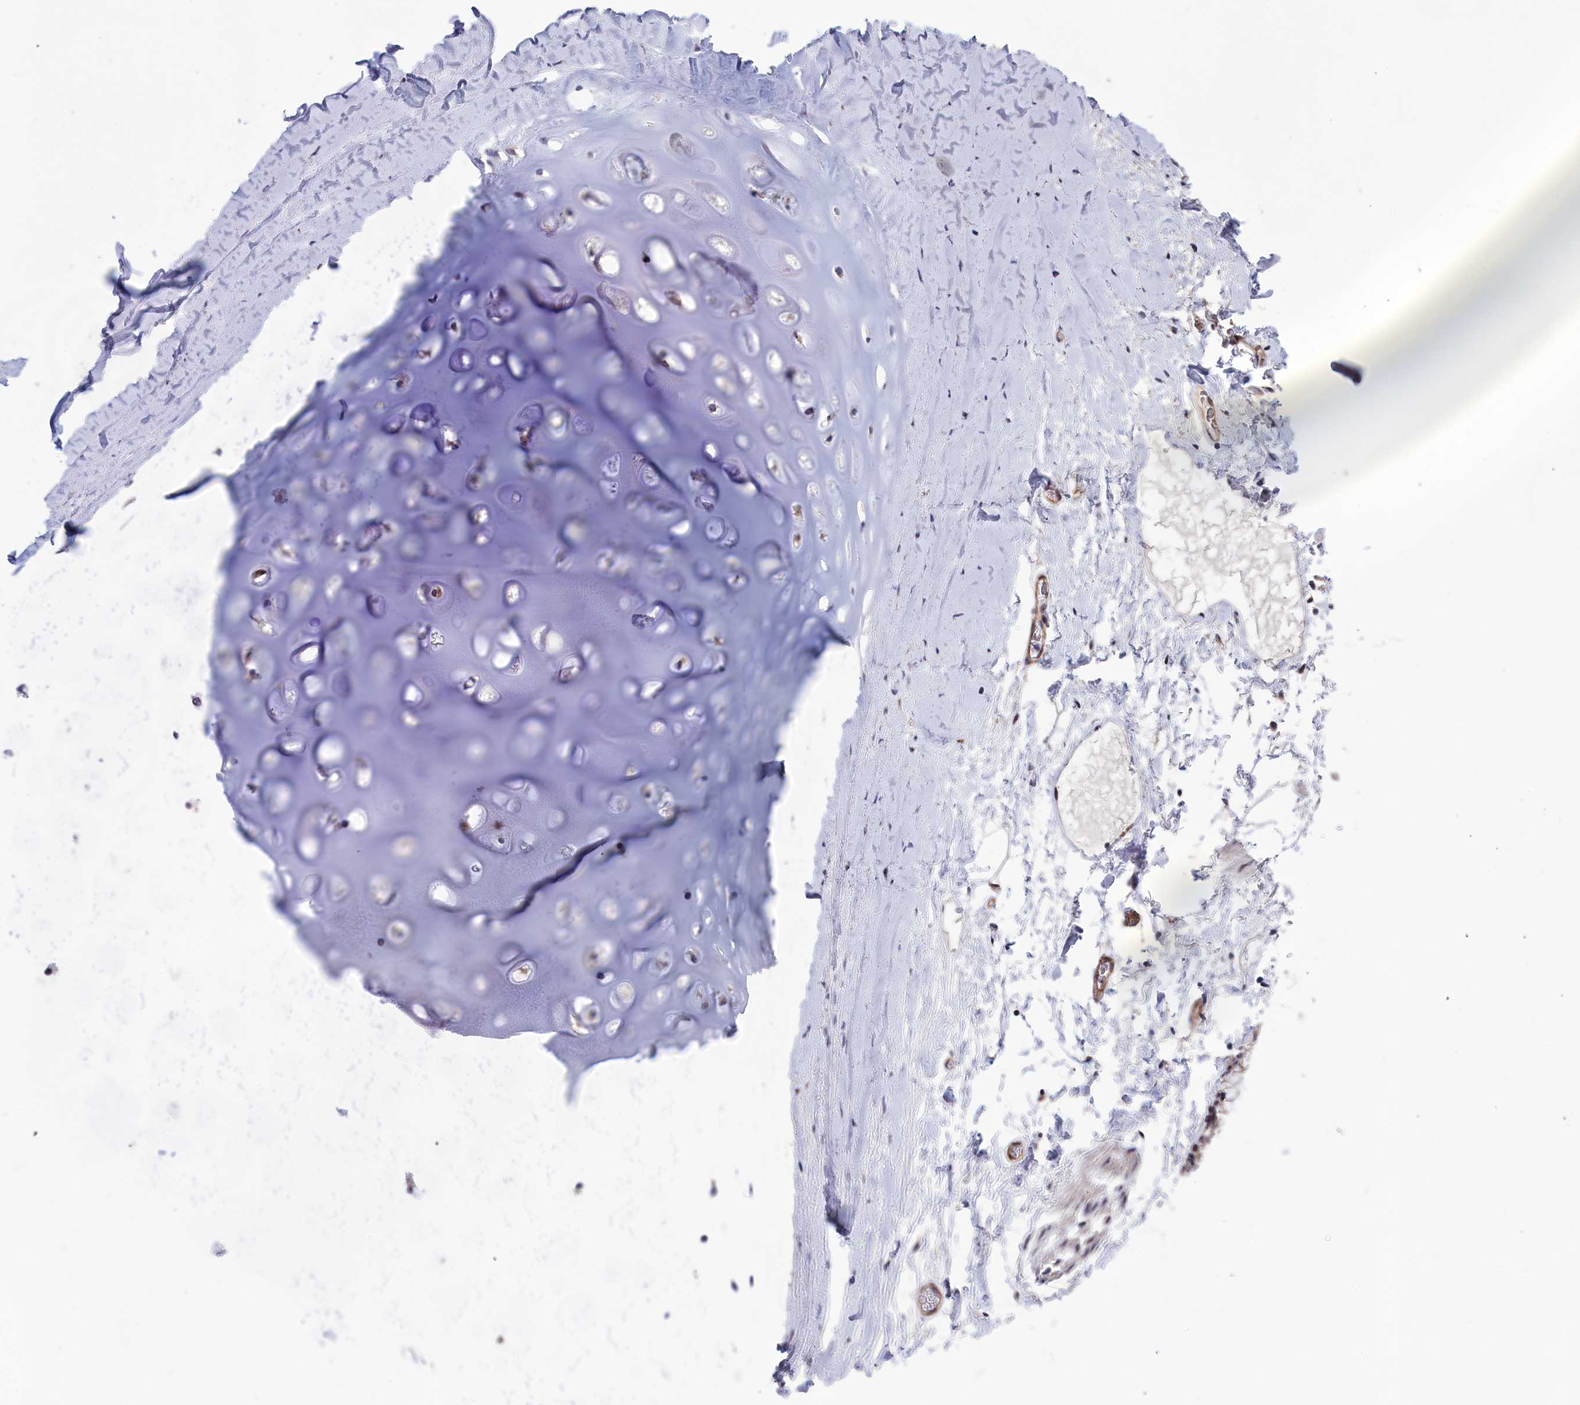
{"staining": {"intensity": "negative", "quantity": "none", "location": "none"}, "tissue": "adipose tissue", "cell_type": "Adipocytes", "image_type": "normal", "snomed": [{"axis": "morphology", "description": "Normal tissue, NOS"}, {"axis": "topography", "description": "Lymph node"}, {"axis": "topography", "description": "Bronchus"}], "caption": "Adipocytes show no significant staining in unremarkable adipose tissue. (DAB immunohistochemistry (IHC) visualized using brightfield microscopy, high magnification).", "gene": "PPAN", "patient": {"sex": "male", "age": 63}}